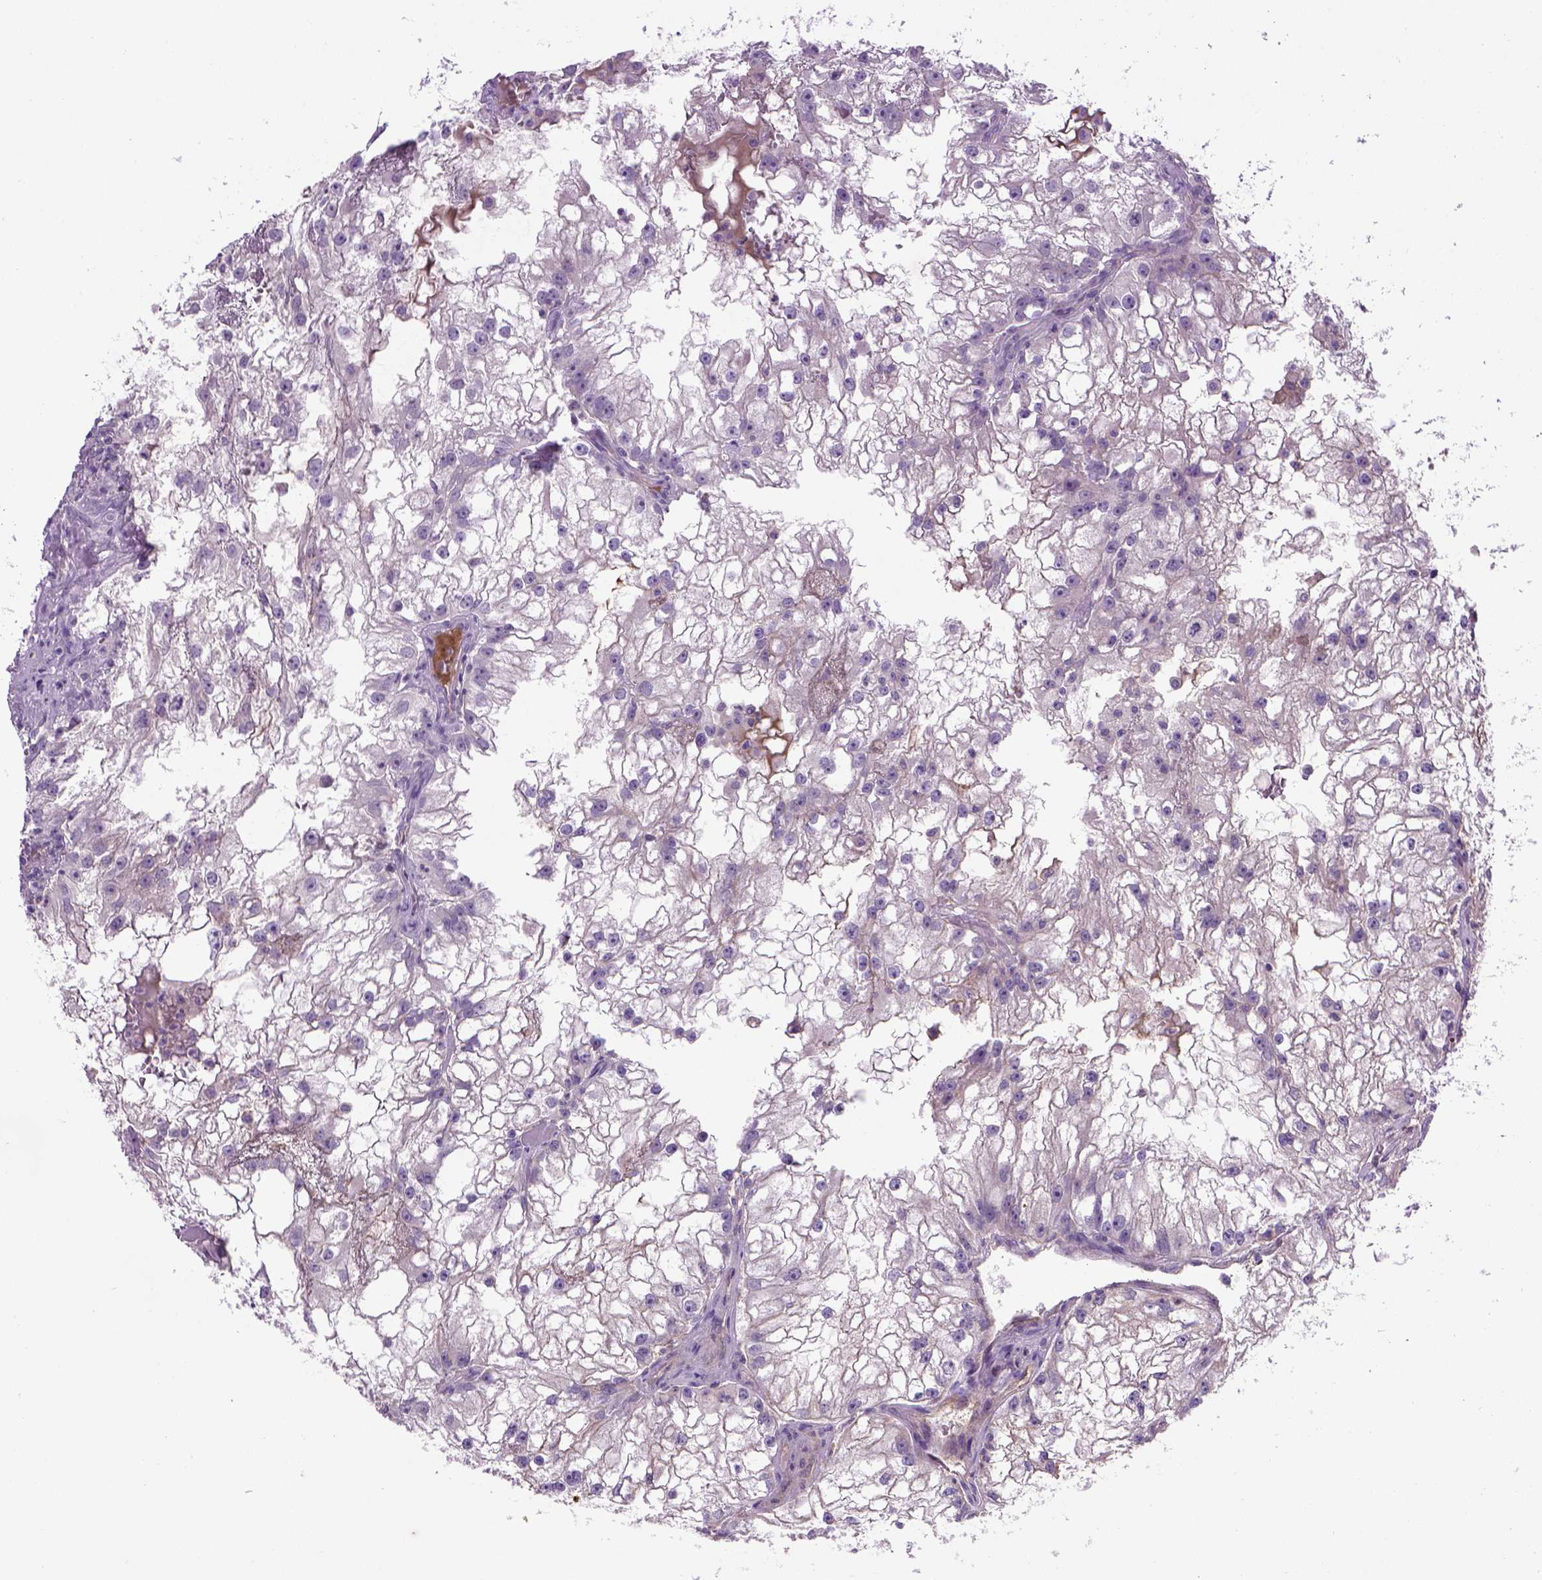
{"staining": {"intensity": "negative", "quantity": "none", "location": "none"}, "tissue": "renal cancer", "cell_type": "Tumor cells", "image_type": "cancer", "snomed": [{"axis": "morphology", "description": "Adenocarcinoma, NOS"}, {"axis": "topography", "description": "Kidney"}], "caption": "This is a image of immunohistochemistry (IHC) staining of adenocarcinoma (renal), which shows no staining in tumor cells. Brightfield microscopy of IHC stained with DAB (3,3'-diaminobenzidine) (brown) and hematoxylin (blue), captured at high magnification.", "gene": "CDH1", "patient": {"sex": "male", "age": 59}}